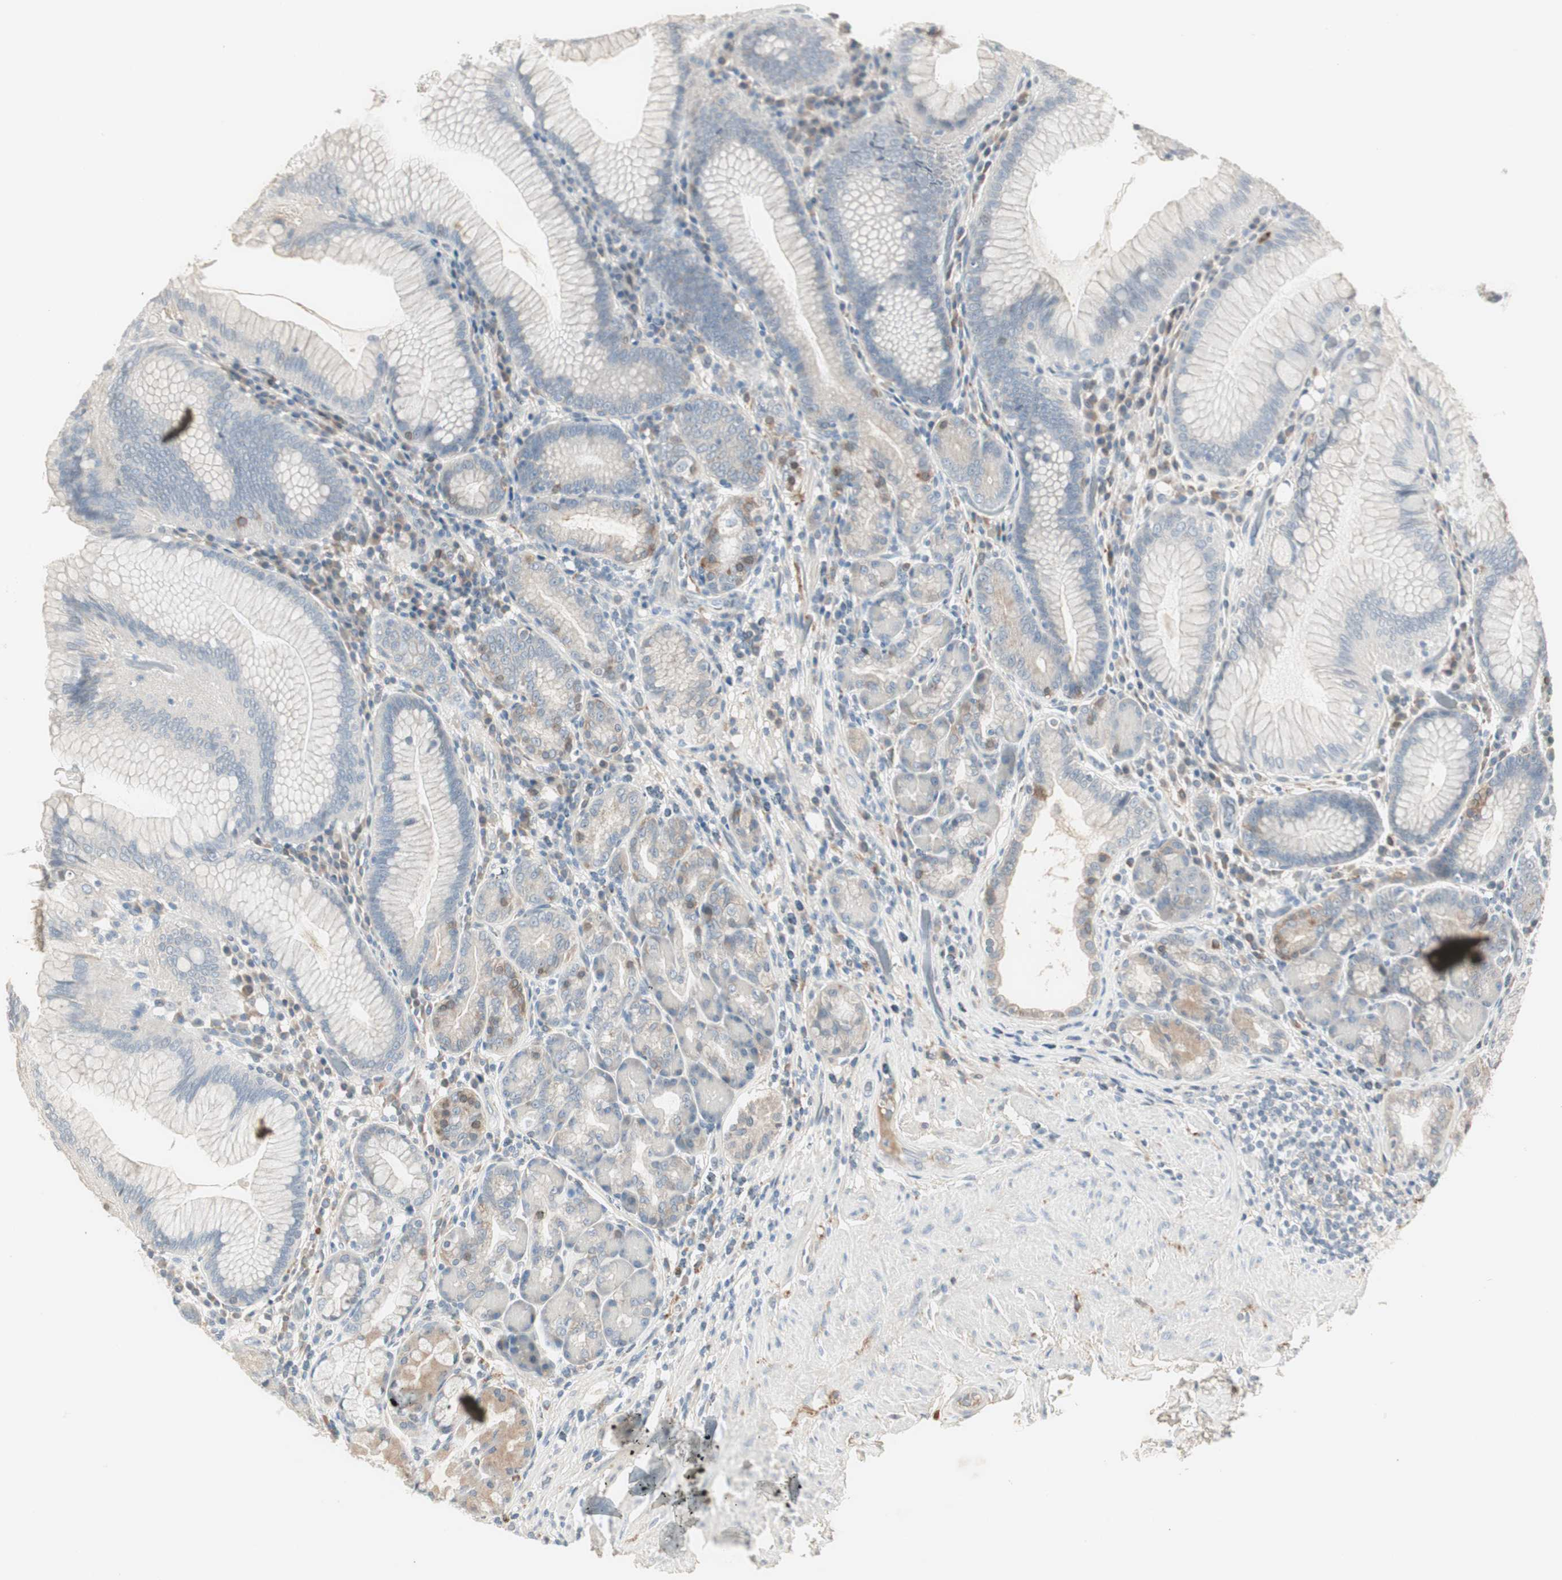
{"staining": {"intensity": "weak", "quantity": "25%-75%", "location": "cytoplasmic/membranous"}, "tissue": "stomach", "cell_type": "Glandular cells", "image_type": "normal", "snomed": [{"axis": "morphology", "description": "Normal tissue, NOS"}, {"axis": "topography", "description": "Stomach, lower"}], "caption": "Protein staining by immunohistochemistry (IHC) shows weak cytoplasmic/membranous positivity in approximately 25%-75% of glandular cells in benign stomach.", "gene": "MAPRE3", "patient": {"sex": "female", "age": 76}}